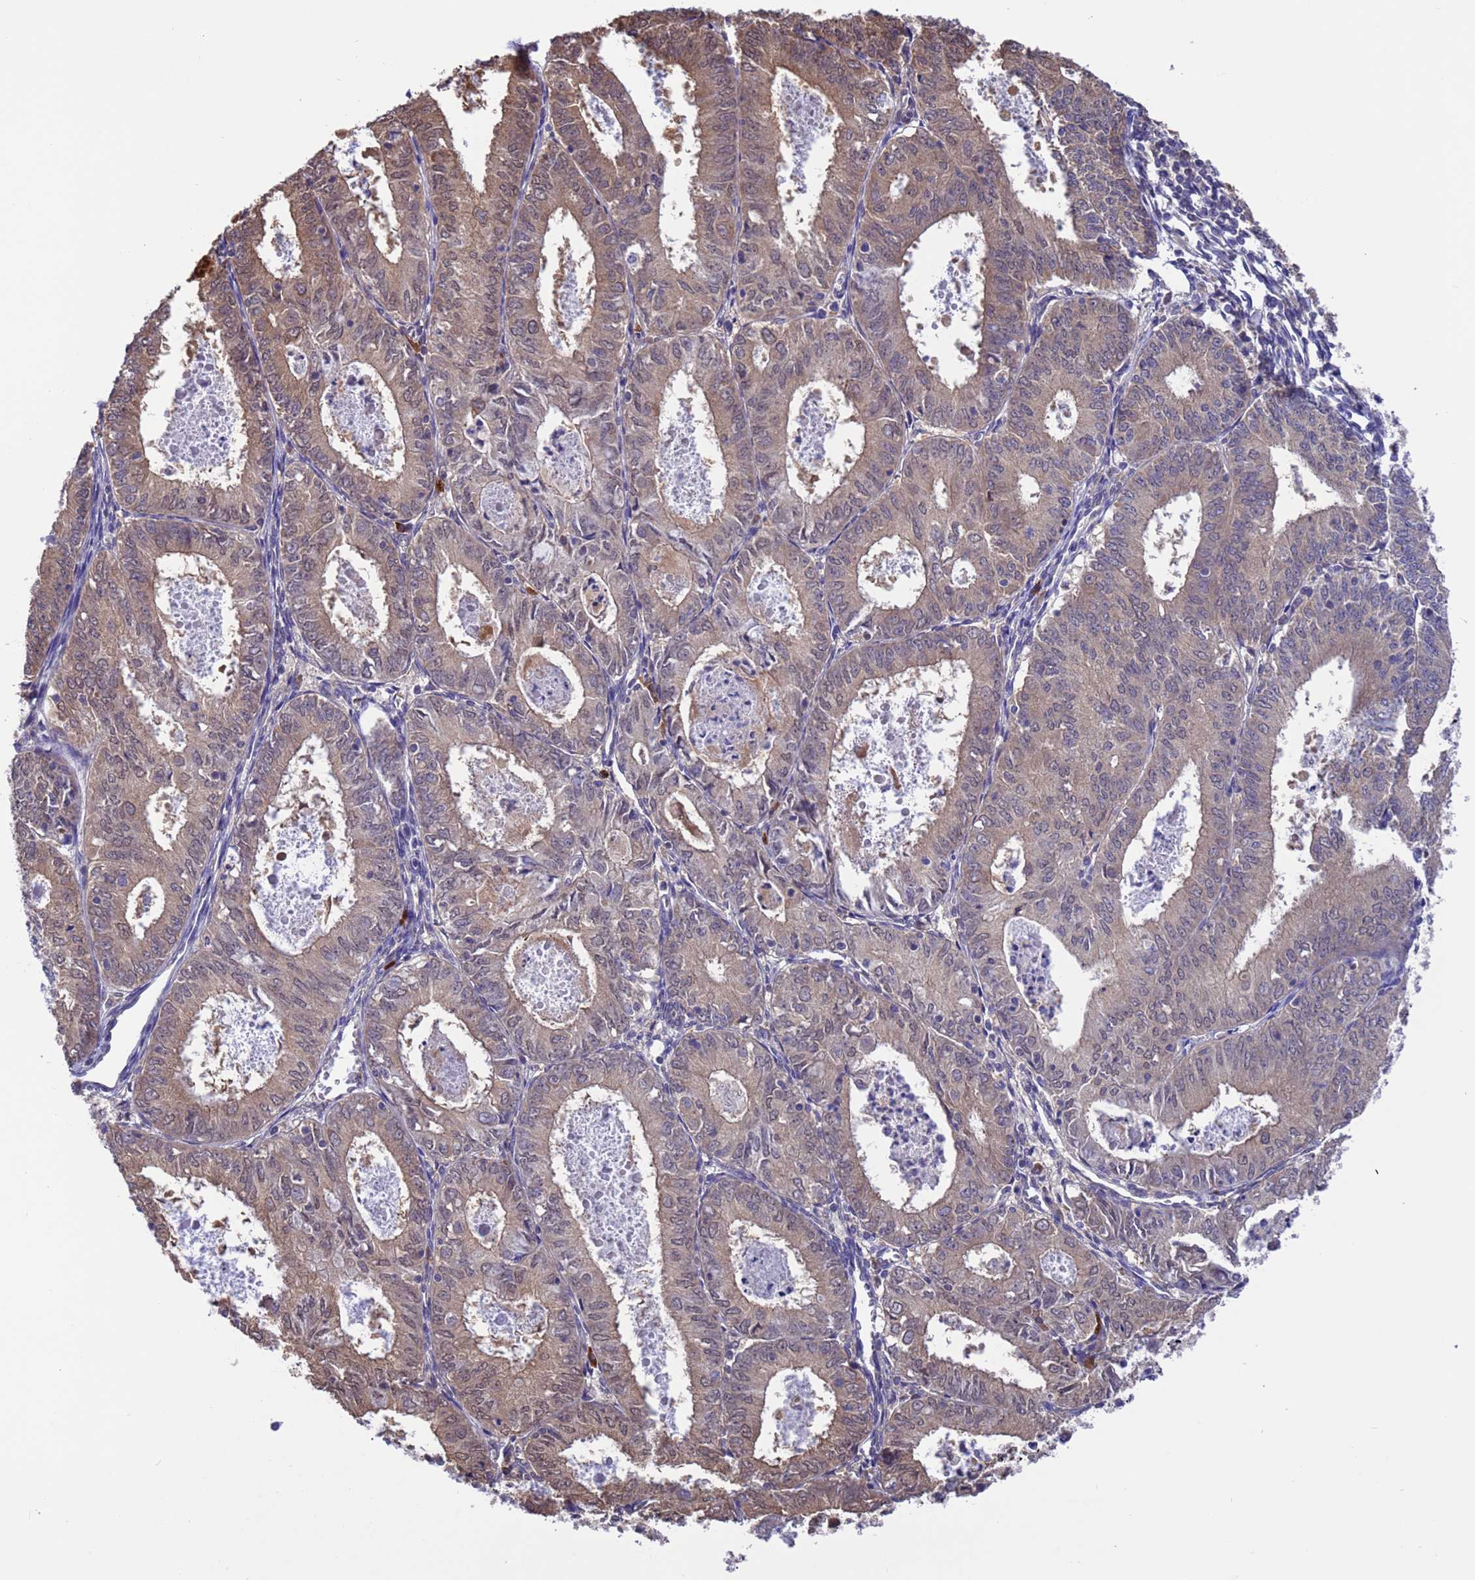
{"staining": {"intensity": "weak", "quantity": "25%-75%", "location": "cytoplasmic/membranous"}, "tissue": "endometrial cancer", "cell_type": "Tumor cells", "image_type": "cancer", "snomed": [{"axis": "morphology", "description": "Adenocarcinoma, NOS"}, {"axis": "topography", "description": "Endometrium"}], "caption": "Endometrial cancer stained with DAB IHC shows low levels of weak cytoplasmic/membranous expression in approximately 25%-75% of tumor cells.", "gene": "ZFP69B", "patient": {"sex": "female", "age": 57}}